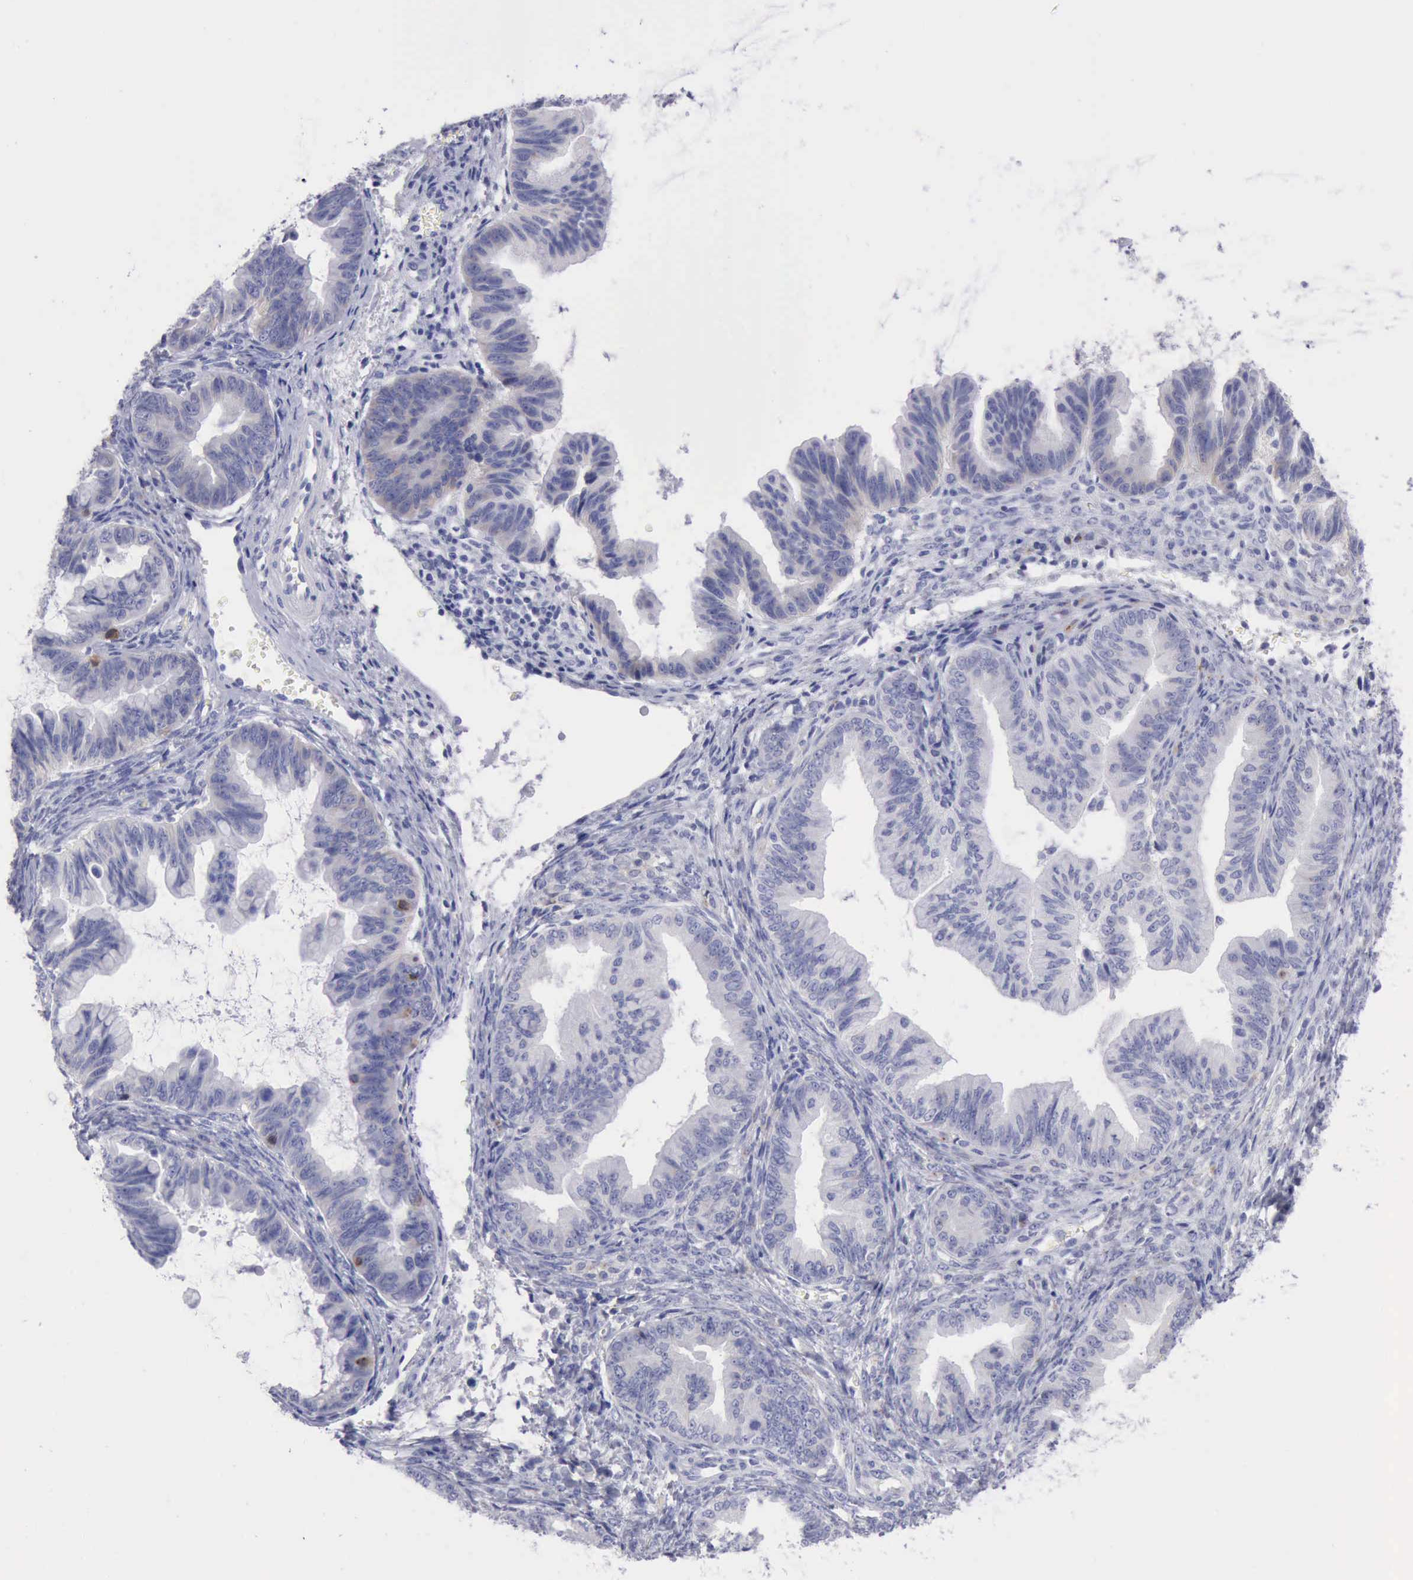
{"staining": {"intensity": "weak", "quantity": "<25%", "location": "cytoplasmic/membranous"}, "tissue": "ovarian cancer", "cell_type": "Tumor cells", "image_type": "cancer", "snomed": [{"axis": "morphology", "description": "Cystadenocarcinoma, mucinous, NOS"}, {"axis": "topography", "description": "Ovary"}], "caption": "High power microscopy histopathology image of an immunohistochemistry image of ovarian mucinous cystadenocarcinoma, revealing no significant expression in tumor cells.", "gene": "ANGEL1", "patient": {"sex": "female", "age": 36}}